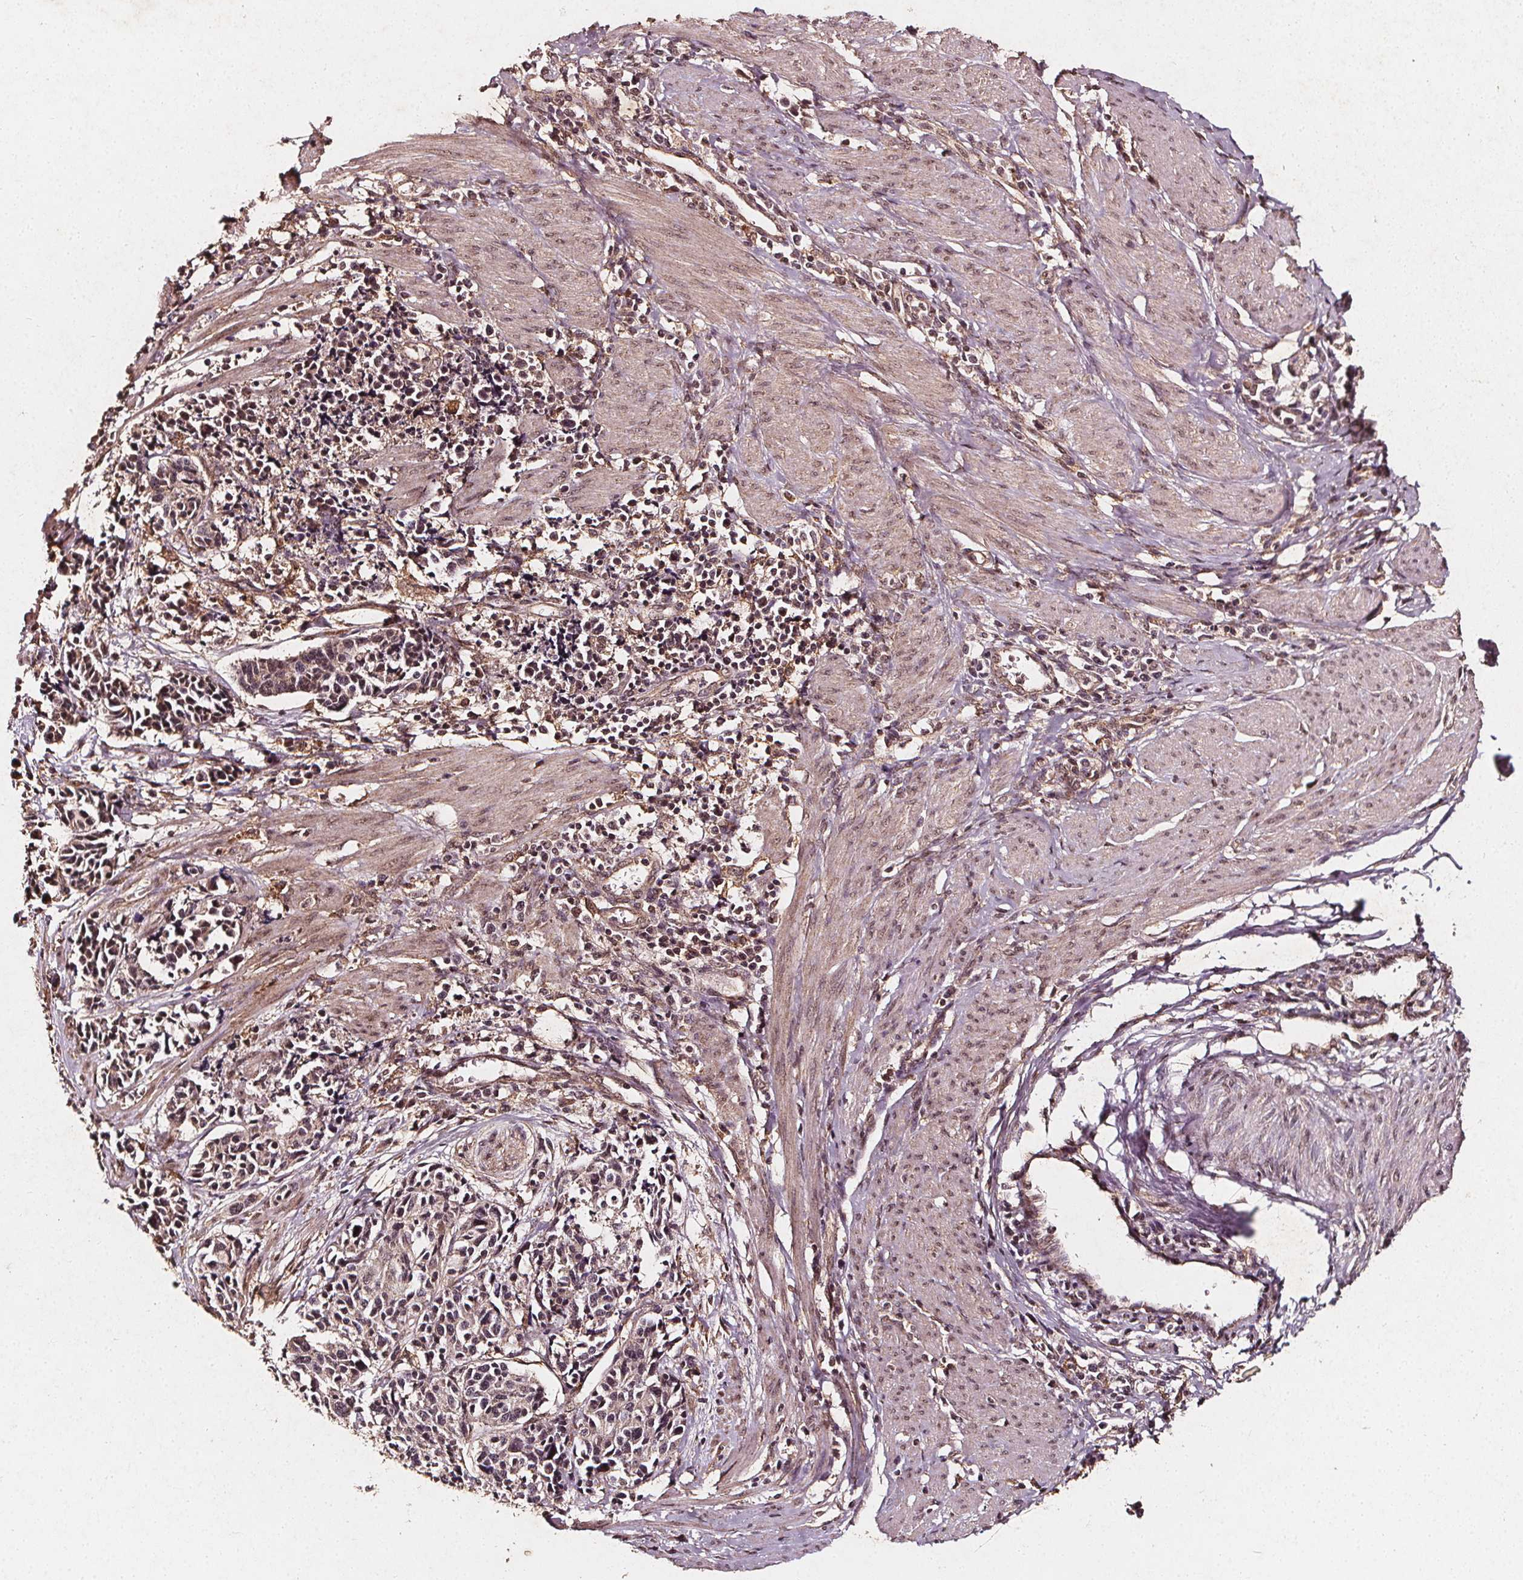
{"staining": {"intensity": "weak", "quantity": "<25%", "location": "cytoplasmic/membranous"}, "tissue": "cervical cancer", "cell_type": "Tumor cells", "image_type": "cancer", "snomed": [{"axis": "morphology", "description": "Squamous cell carcinoma, NOS"}, {"axis": "topography", "description": "Cervix"}], "caption": "A photomicrograph of human squamous cell carcinoma (cervical) is negative for staining in tumor cells. Brightfield microscopy of immunohistochemistry (IHC) stained with DAB (3,3'-diaminobenzidine) (brown) and hematoxylin (blue), captured at high magnification.", "gene": "ABCA1", "patient": {"sex": "female", "age": 35}}